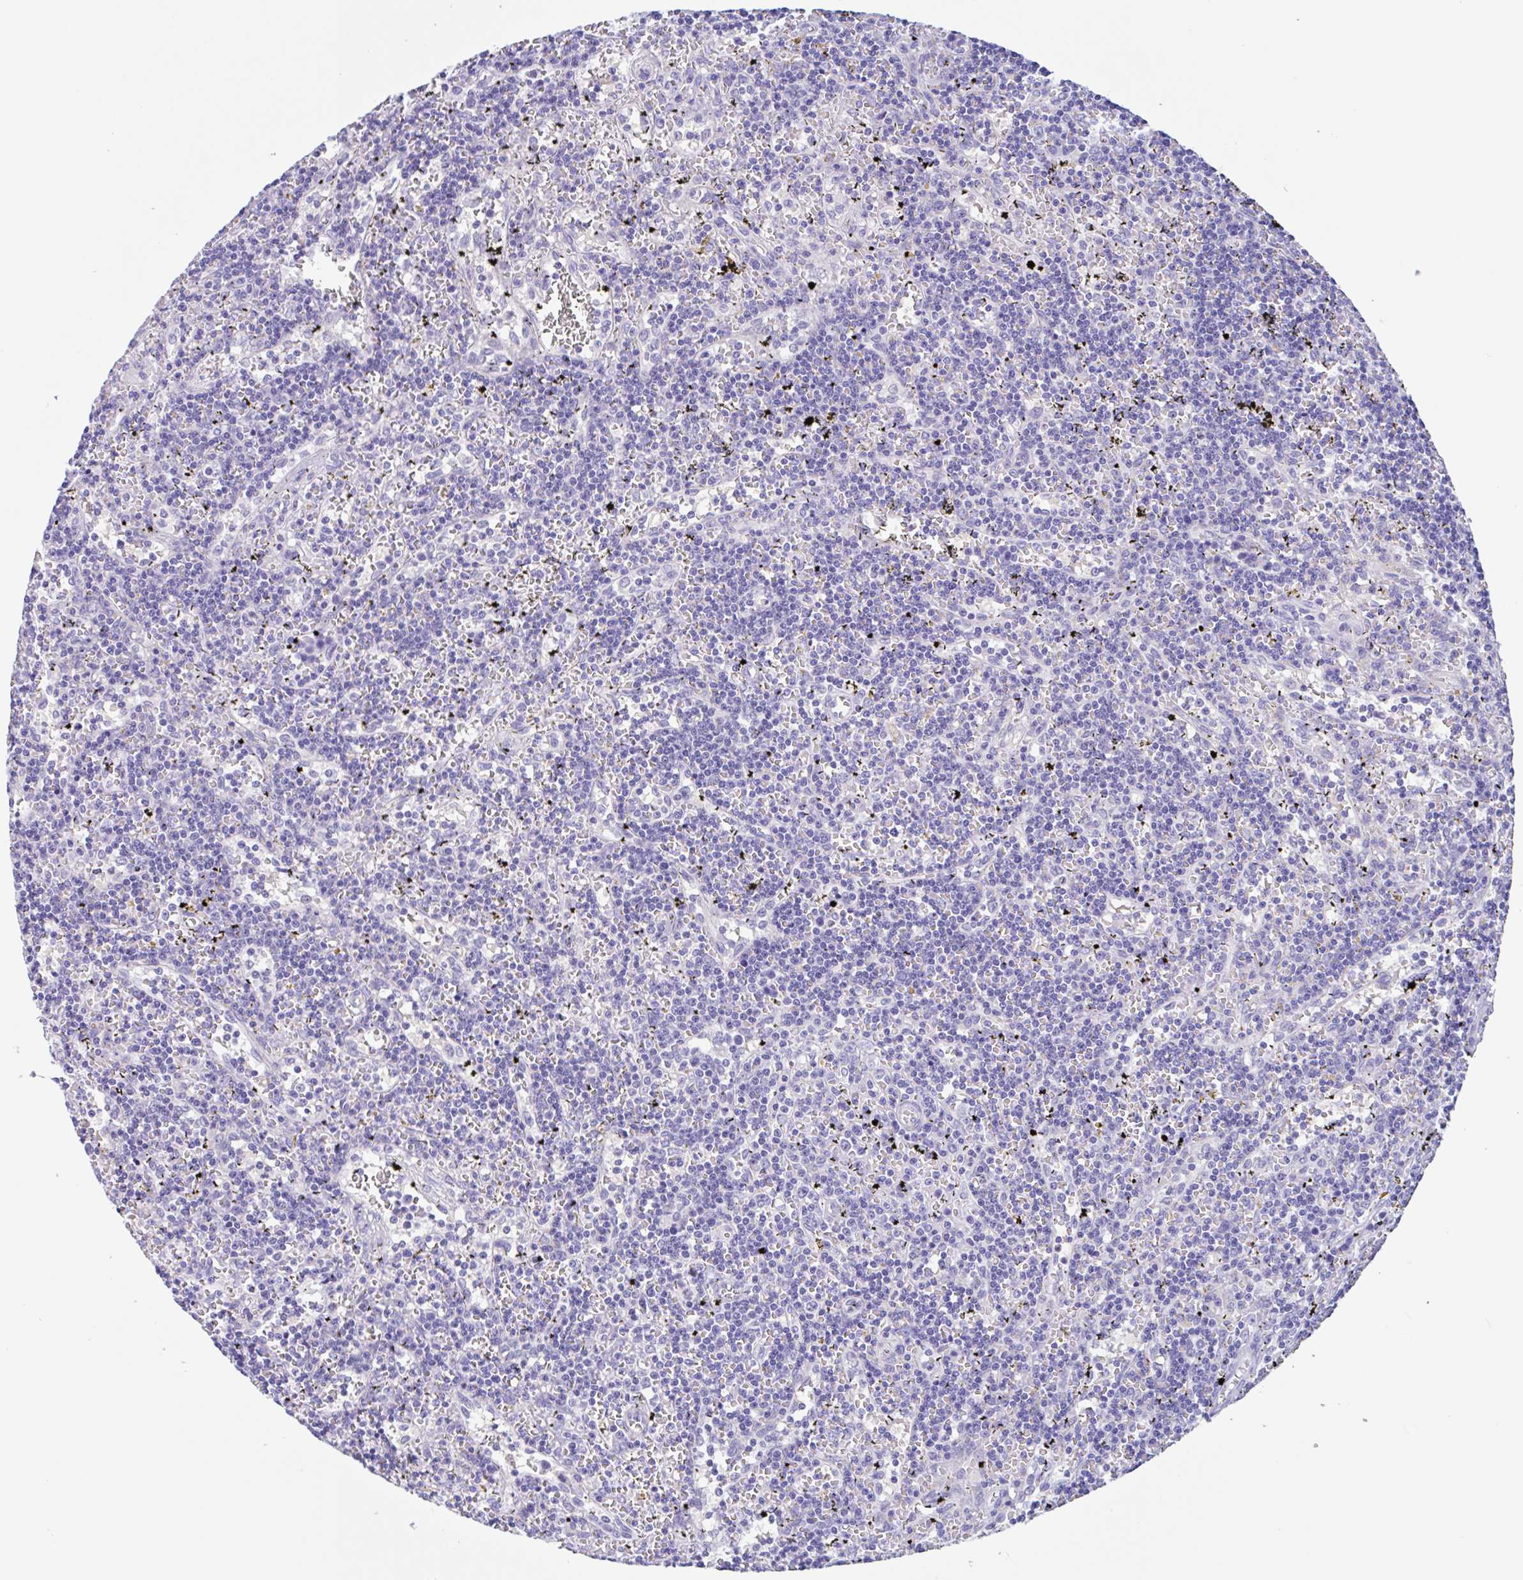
{"staining": {"intensity": "negative", "quantity": "none", "location": "none"}, "tissue": "lymphoma", "cell_type": "Tumor cells", "image_type": "cancer", "snomed": [{"axis": "morphology", "description": "Malignant lymphoma, non-Hodgkin's type, Low grade"}, {"axis": "topography", "description": "Spleen"}], "caption": "Low-grade malignant lymphoma, non-Hodgkin's type was stained to show a protein in brown. There is no significant expression in tumor cells.", "gene": "OR6N2", "patient": {"sex": "male", "age": 60}}